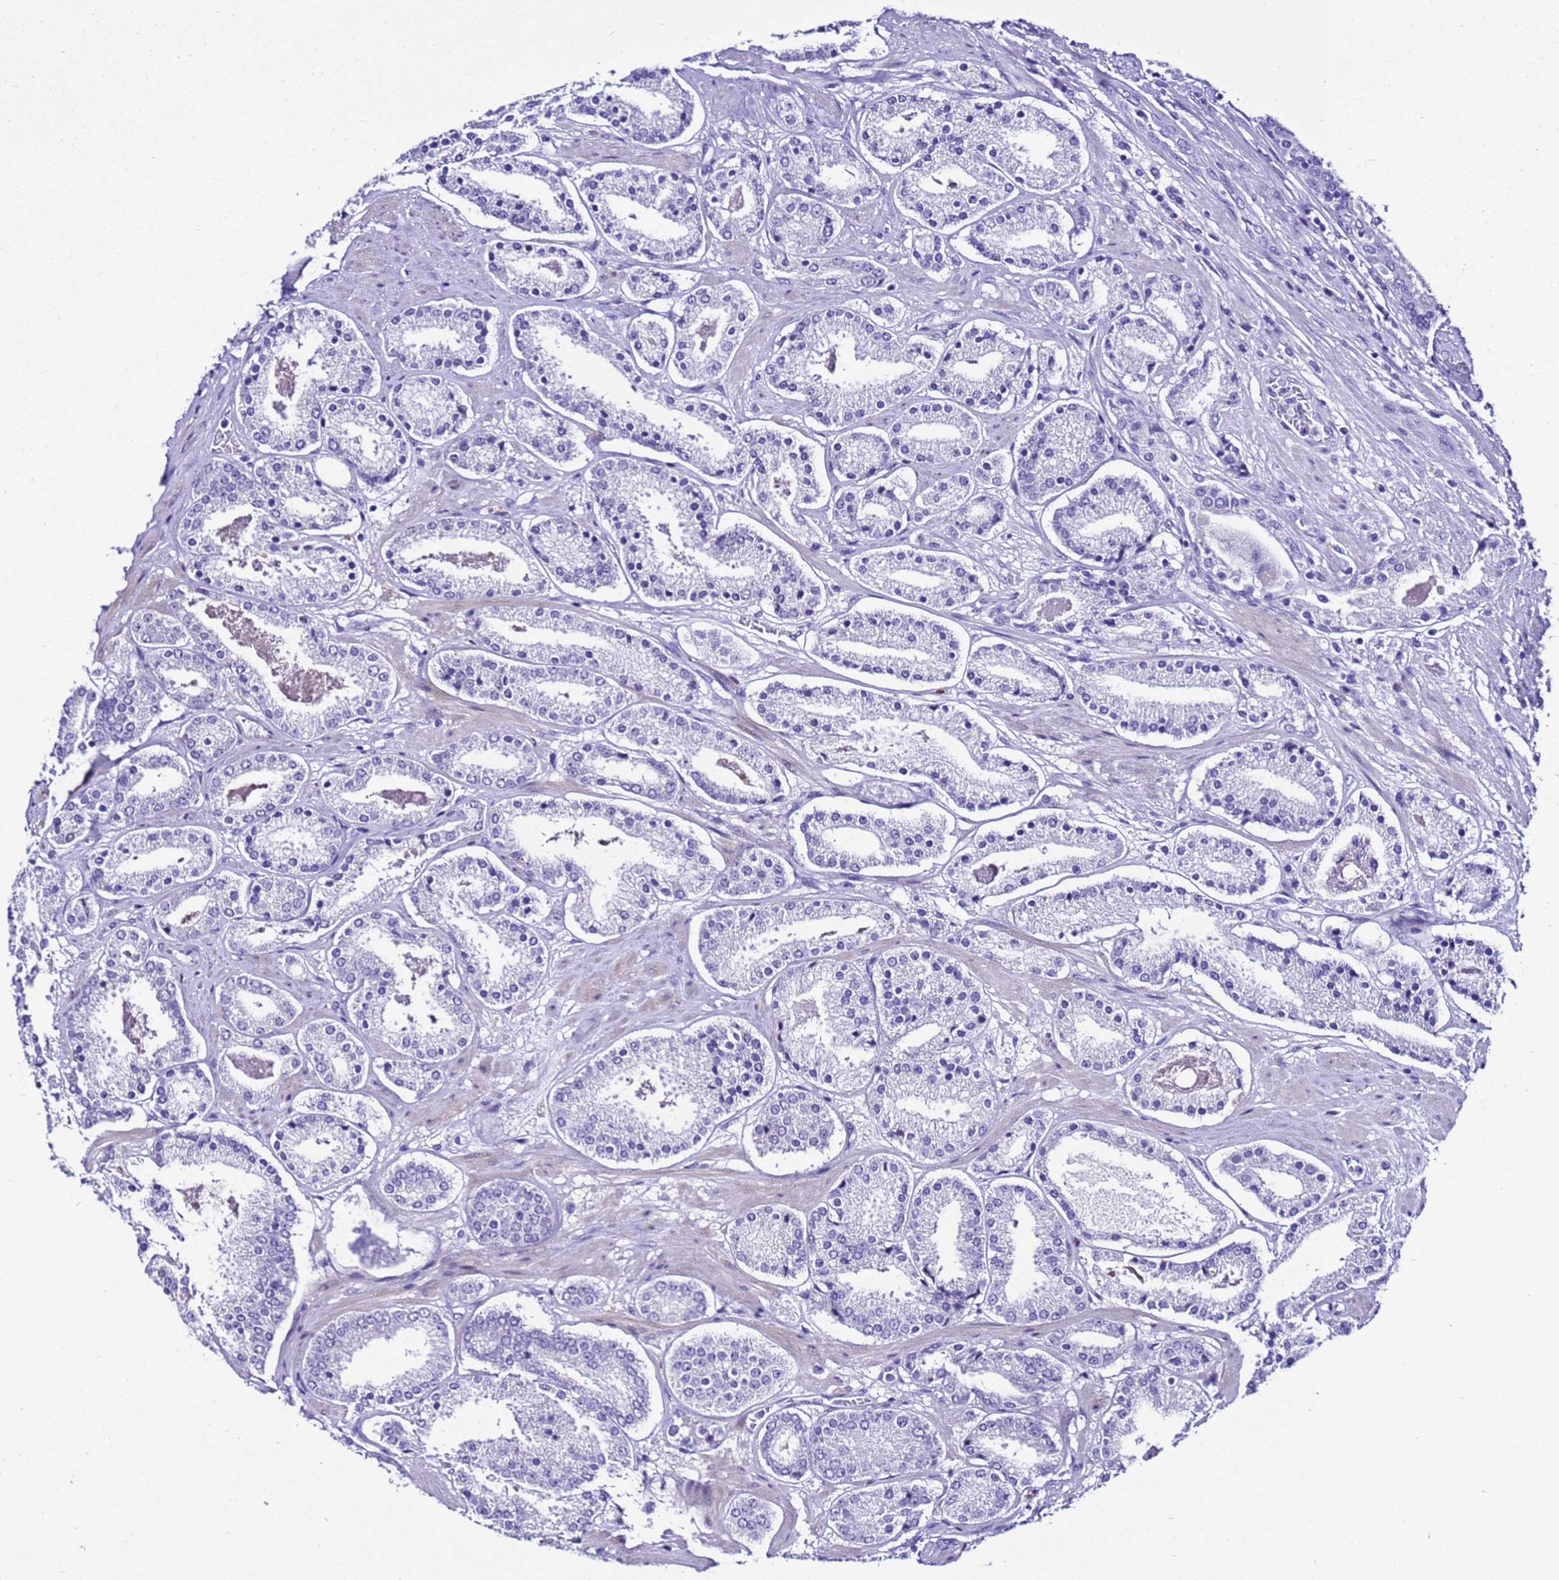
{"staining": {"intensity": "negative", "quantity": "none", "location": "none"}, "tissue": "prostate cancer", "cell_type": "Tumor cells", "image_type": "cancer", "snomed": [{"axis": "morphology", "description": "Adenocarcinoma, High grade"}, {"axis": "topography", "description": "Prostate"}], "caption": "The immunohistochemistry photomicrograph has no significant expression in tumor cells of prostate cancer tissue.", "gene": "ZNF417", "patient": {"sex": "male", "age": 63}}